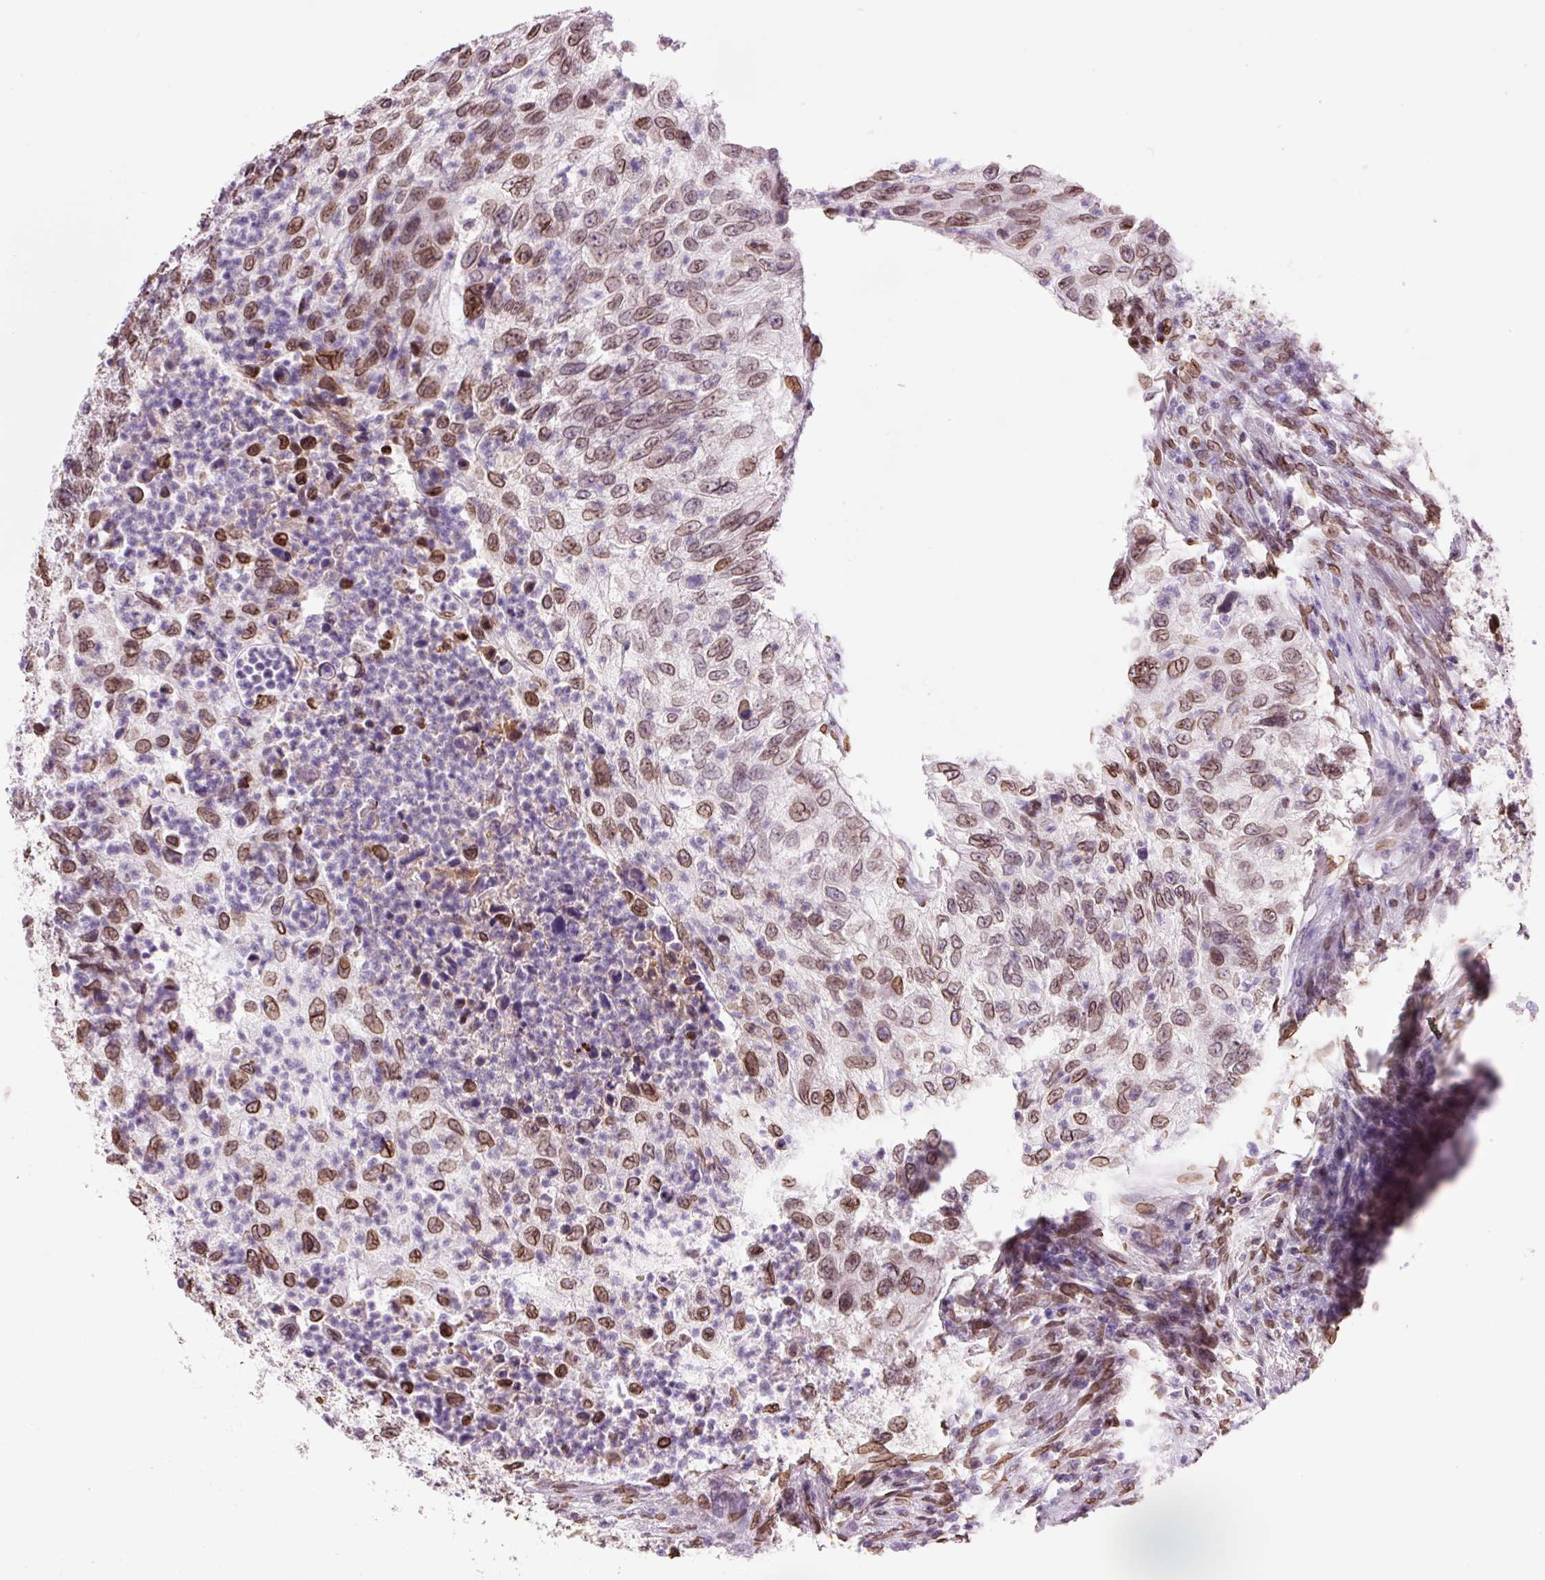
{"staining": {"intensity": "moderate", "quantity": ">75%", "location": "cytoplasmic/membranous,nuclear"}, "tissue": "urothelial cancer", "cell_type": "Tumor cells", "image_type": "cancer", "snomed": [{"axis": "morphology", "description": "Urothelial carcinoma, High grade"}, {"axis": "topography", "description": "Urinary bladder"}], "caption": "Moderate cytoplasmic/membranous and nuclear staining is seen in about >75% of tumor cells in high-grade urothelial carcinoma. The staining is performed using DAB (3,3'-diaminobenzidine) brown chromogen to label protein expression. The nuclei are counter-stained blue using hematoxylin.", "gene": "ZNF224", "patient": {"sex": "female", "age": 60}}